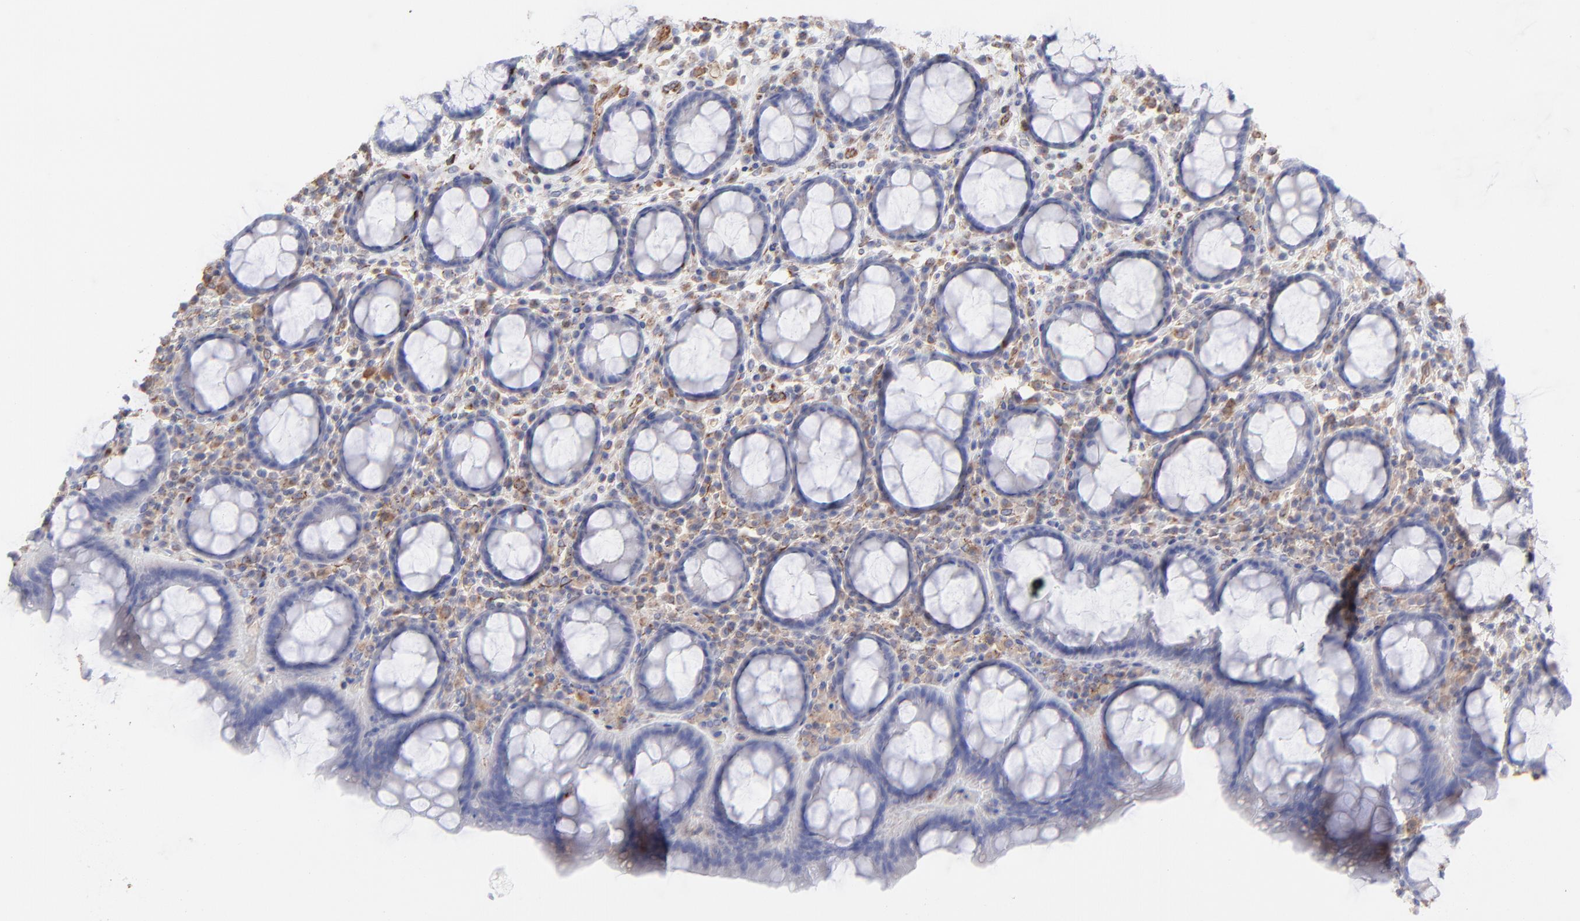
{"staining": {"intensity": "negative", "quantity": "none", "location": "none"}, "tissue": "rectum", "cell_type": "Glandular cells", "image_type": "normal", "snomed": [{"axis": "morphology", "description": "Normal tissue, NOS"}, {"axis": "topography", "description": "Rectum"}], "caption": "The immunohistochemistry (IHC) micrograph has no significant expression in glandular cells of rectum.", "gene": "COX8C", "patient": {"sex": "male", "age": 92}}